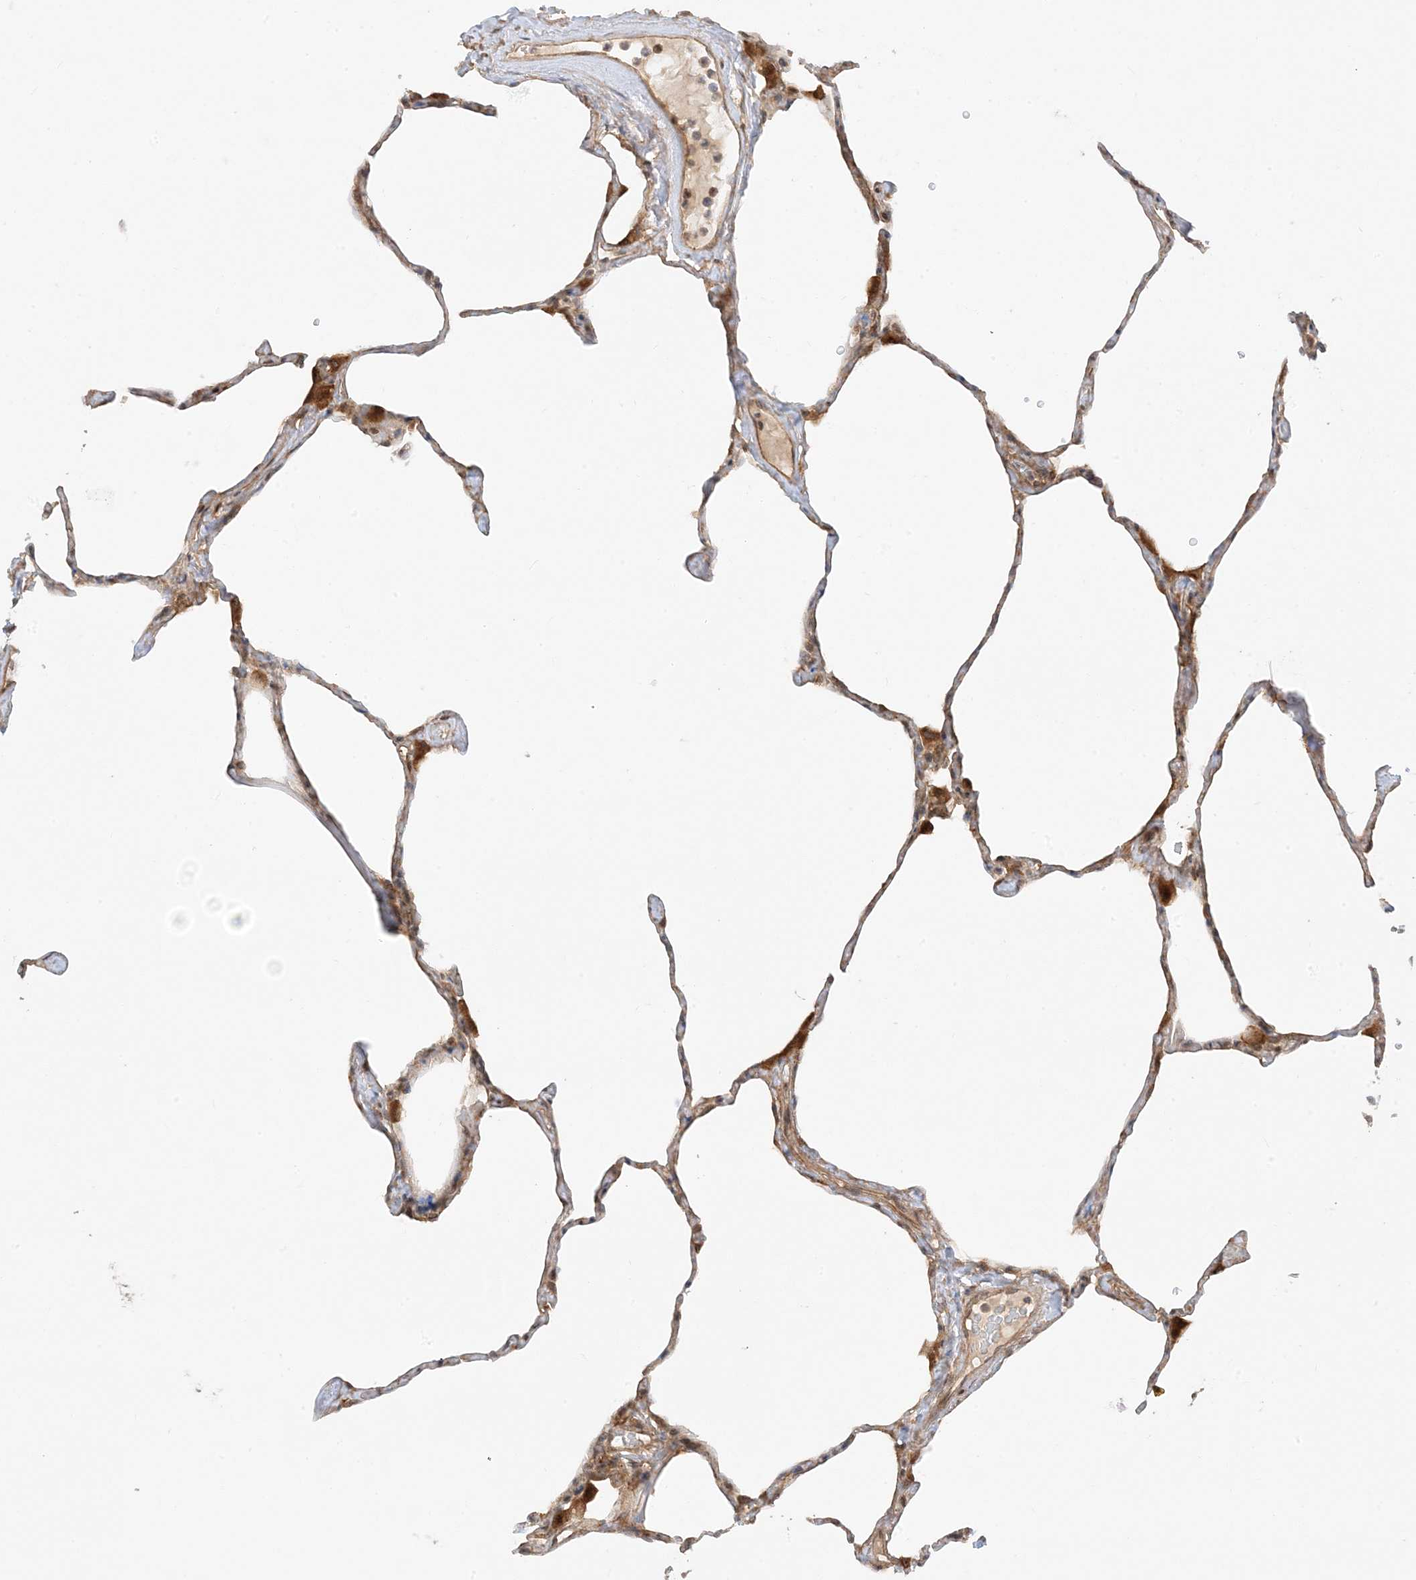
{"staining": {"intensity": "moderate", "quantity": ">75%", "location": "cytoplasmic/membranous"}, "tissue": "lung", "cell_type": "Alveolar cells", "image_type": "normal", "snomed": [{"axis": "morphology", "description": "Normal tissue, NOS"}, {"axis": "topography", "description": "Lung"}], "caption": "This is a micrograph of immunohistochemistry staining of normal lung, which shows moderate positivity in the cytoplasmic/membranous of alveolar cells.", "gene": "SCARF2", "patient": {"sex": "male", "age": 65}}